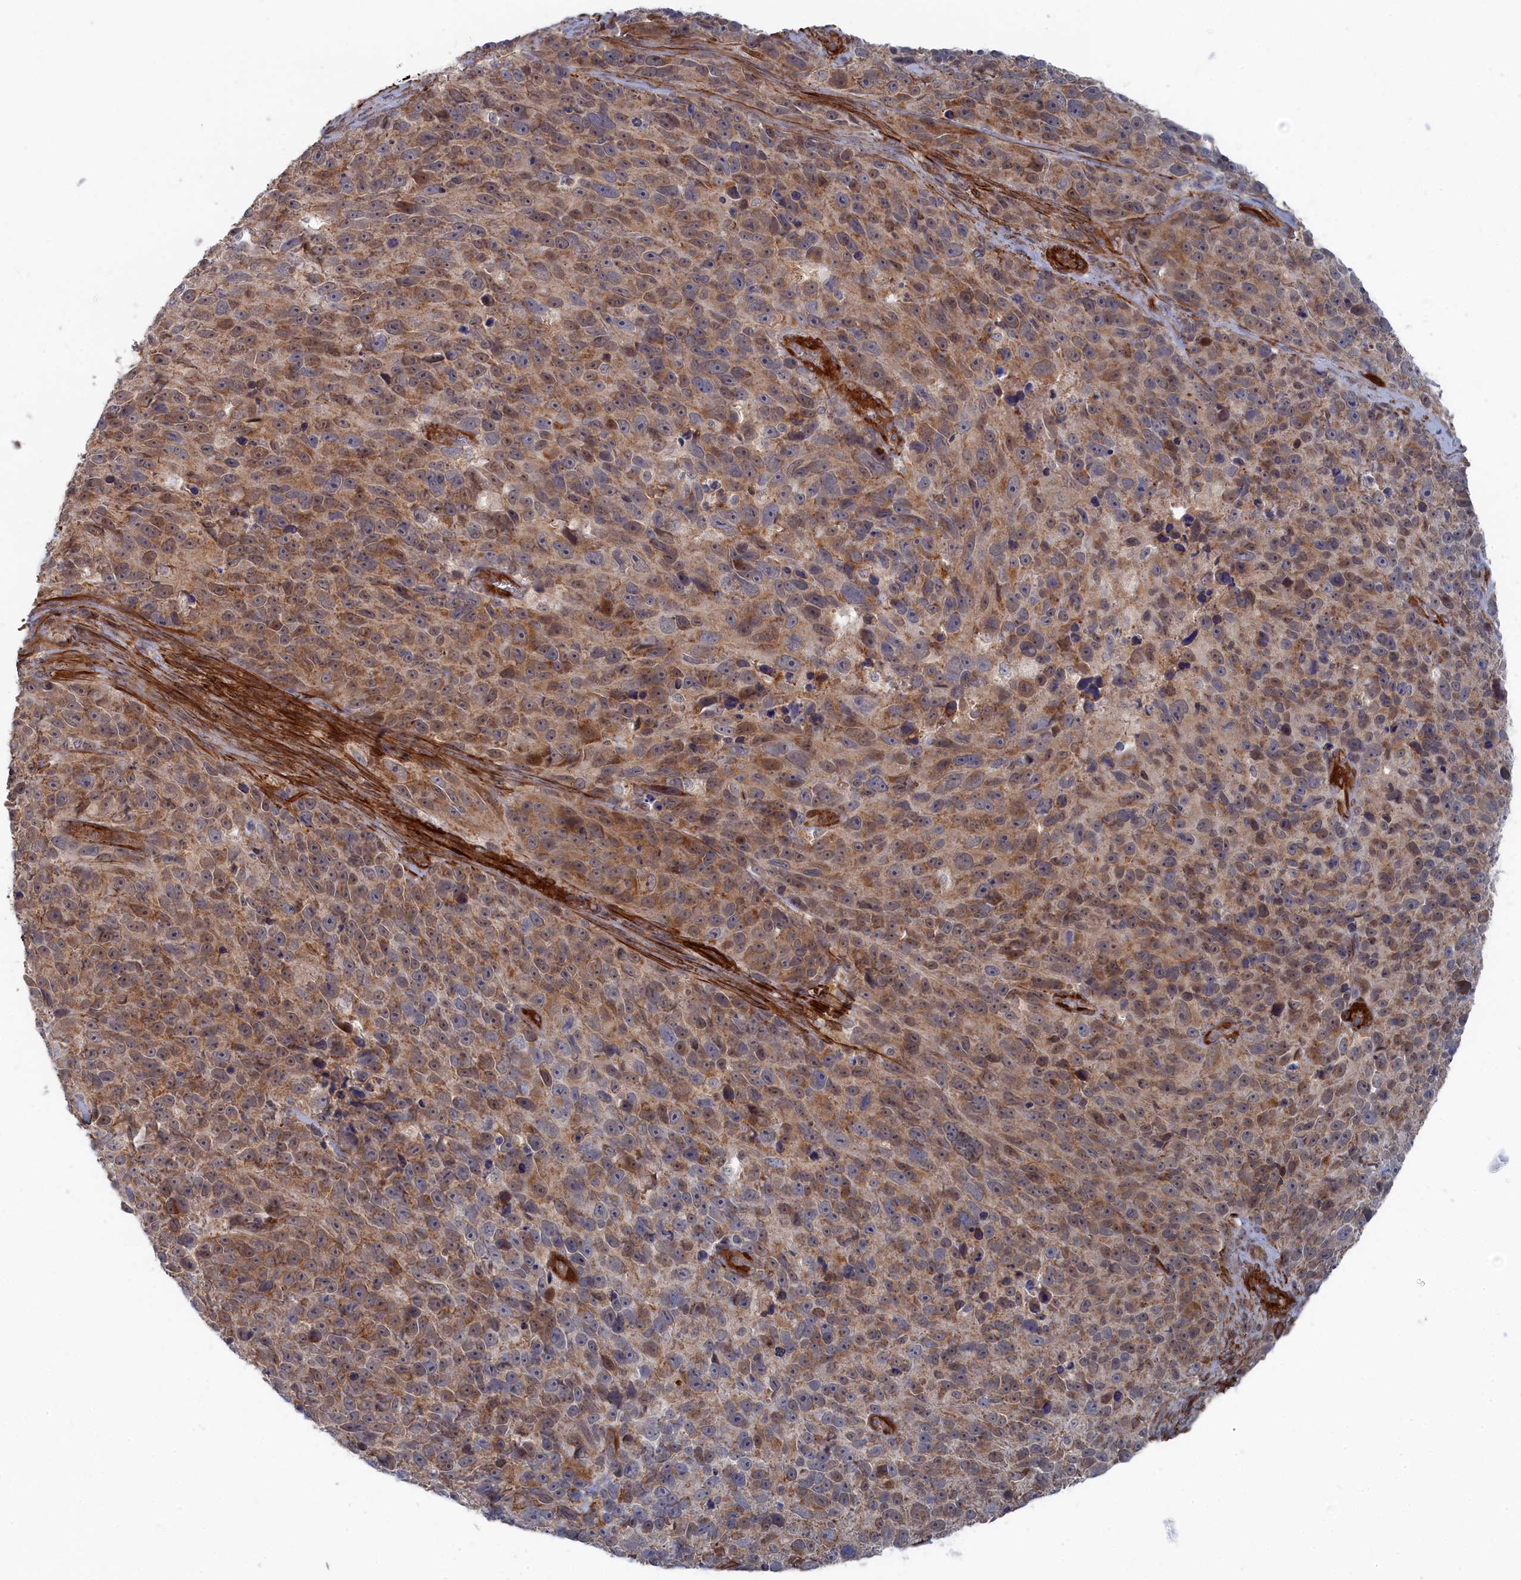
{"staining": {"intensity": "moderate", "quantity": ">75%", "location": "cytoplasmic/membranous"}, "tissue": "melanoma", "cell_type": "Tumor cells", "image_type": "cancer", "snomed": [{"axis": "morphology", "description": "Malignant melanoma, NOS"}, {"axis": "topography", "description": "Skin"}], "caption": "Immunohistochemical staining of melanoma reveals moderate cytoplasmic/membranous protein staining in approximately >75% of tumor cells. The staining was performed using DAB, with brown indicating positive protein expression. Nuclei are stained blue with hematoxylin.", "gene": "FILIP1L", "patient": {"sex": "male", "age": 84}}